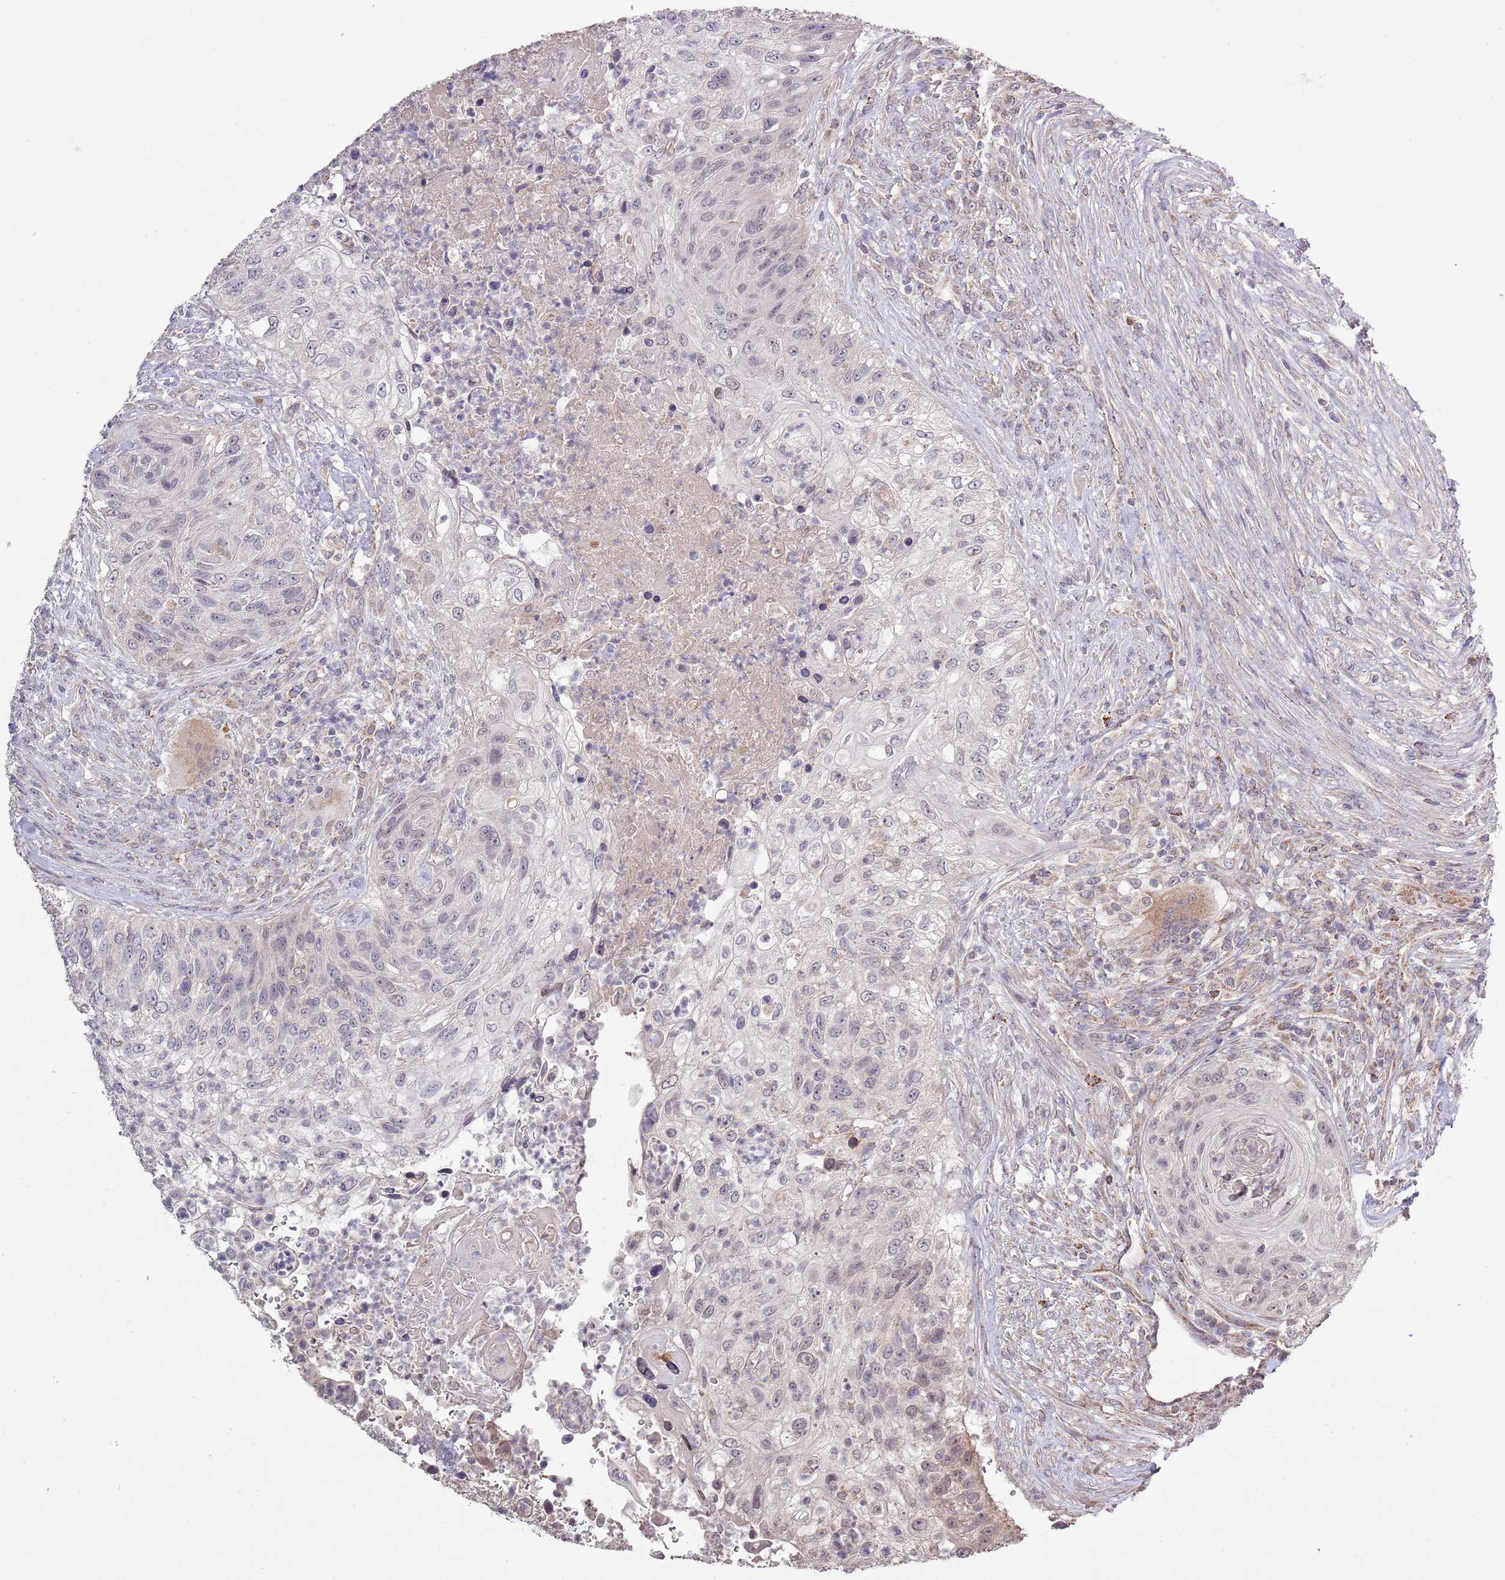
{"staining": {"intensity": "weak", "quantity": "<25%", "location": "cytoplasmic/membranous"}, "tissue": "urothelial cancer", "cell_type": "Tumor cells", "image_type": "cancer", "snomed": [{"axis": "morphology", "description": "Urothelial carcinoma, High grade"}, {"axis": "topography", "description": "Urinary bladder"}], "caption": "Protein analysis of urothelial carcinoma (high-grade) demonstrates no significant expression in tumor cells.", "gene": "IVD", "patient": {"sex": "female", "age": 60}}